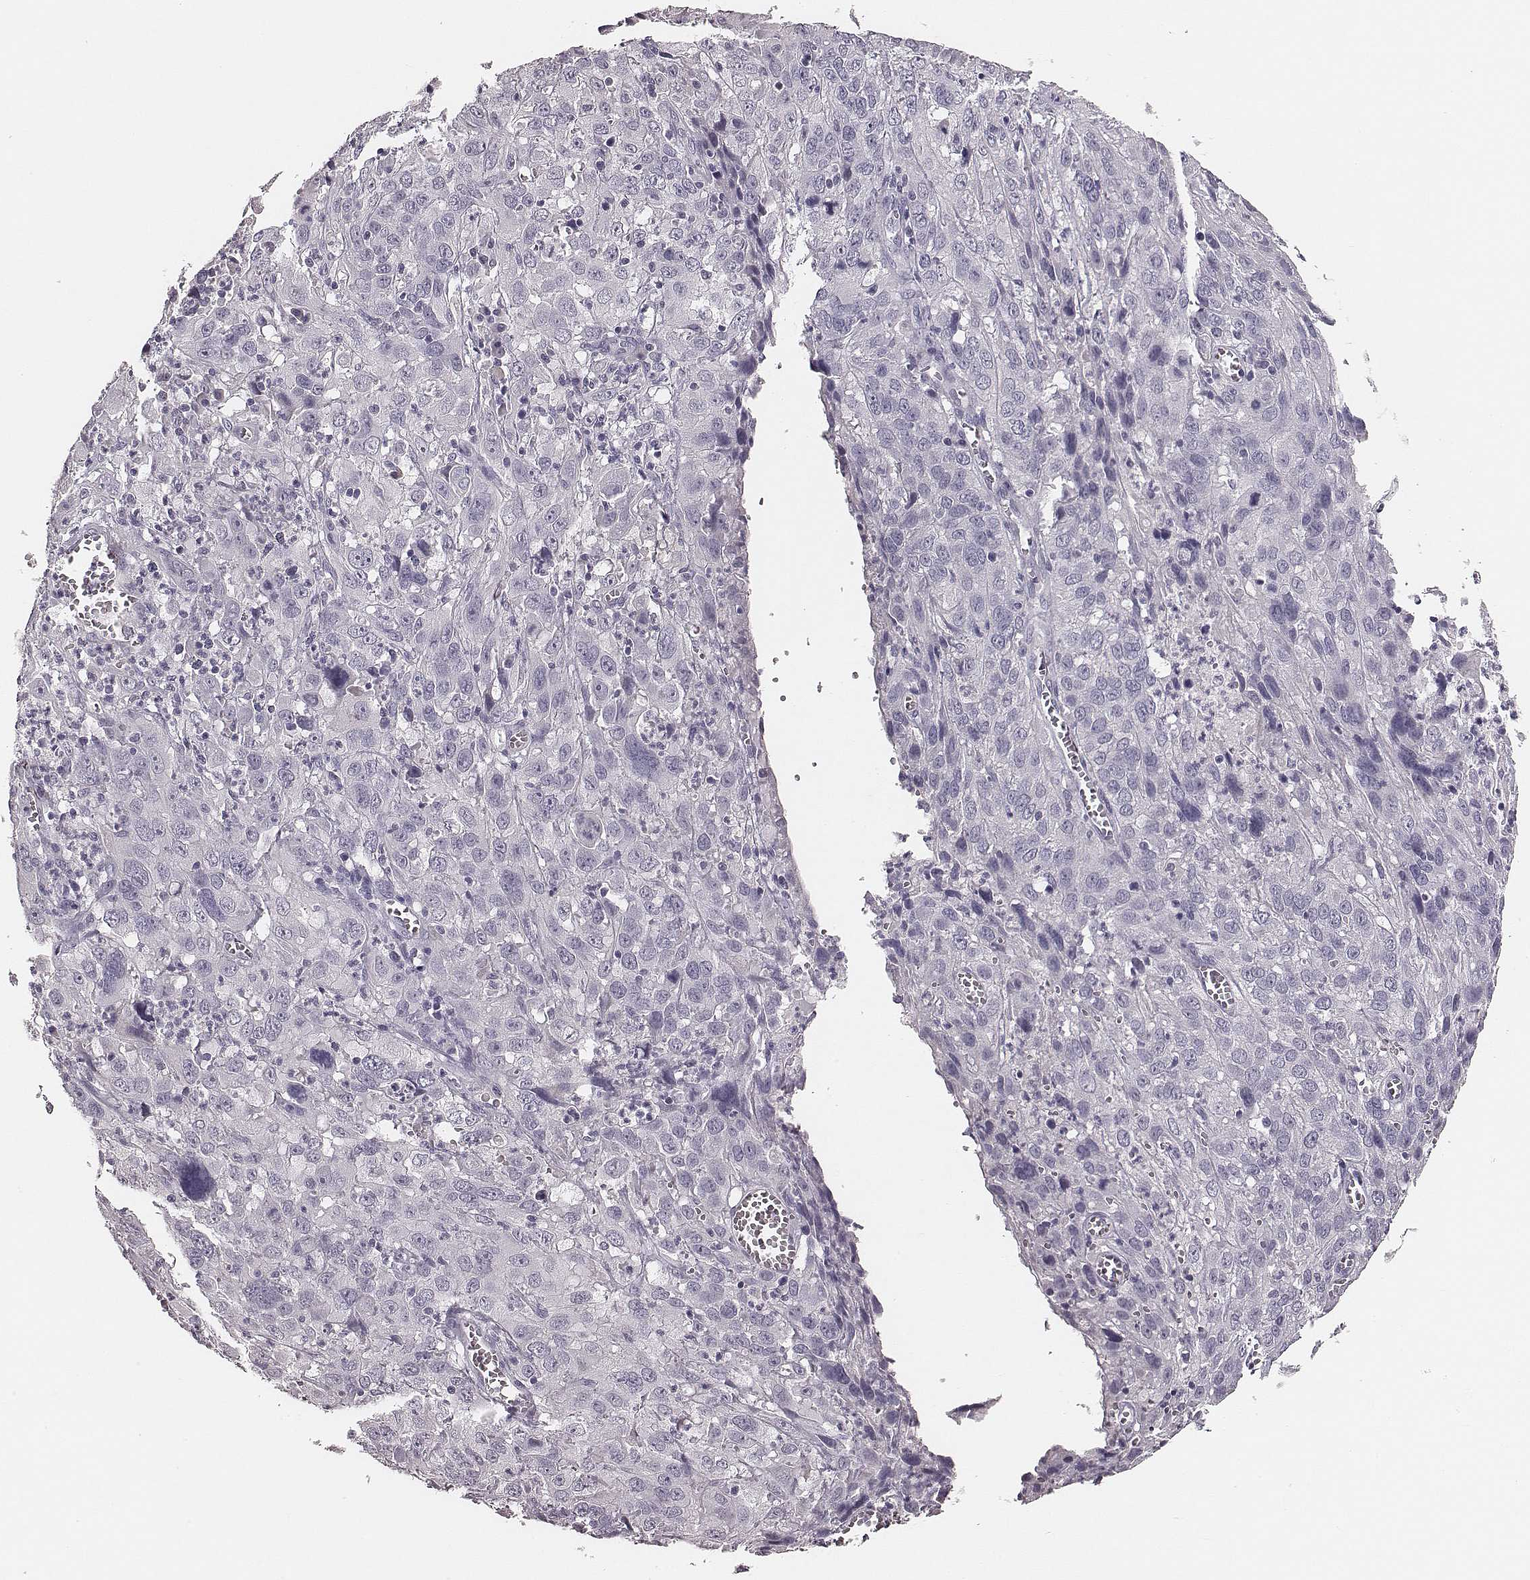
{"staining": {"intensity": "negative", "quantity": "none", "location": "none"}, "tissue": "cervical cancer", "cell_type": "Tumor cells", "image_type": "cancer", "snomed": [{"axis": "morphology", "description": "Squamous cell carcinoma, NOS"}, {"axis": "topography", "description": "Cervix"}], "caption": "IHC of cervical cancer (squamous cell carcinoma) reveals no staining in tumor cells. (Immunohistochemistry, brightfield microscopy, high magnification).", "gene": "CSHL1", "patient": {"sex": "female", "age": 32}}